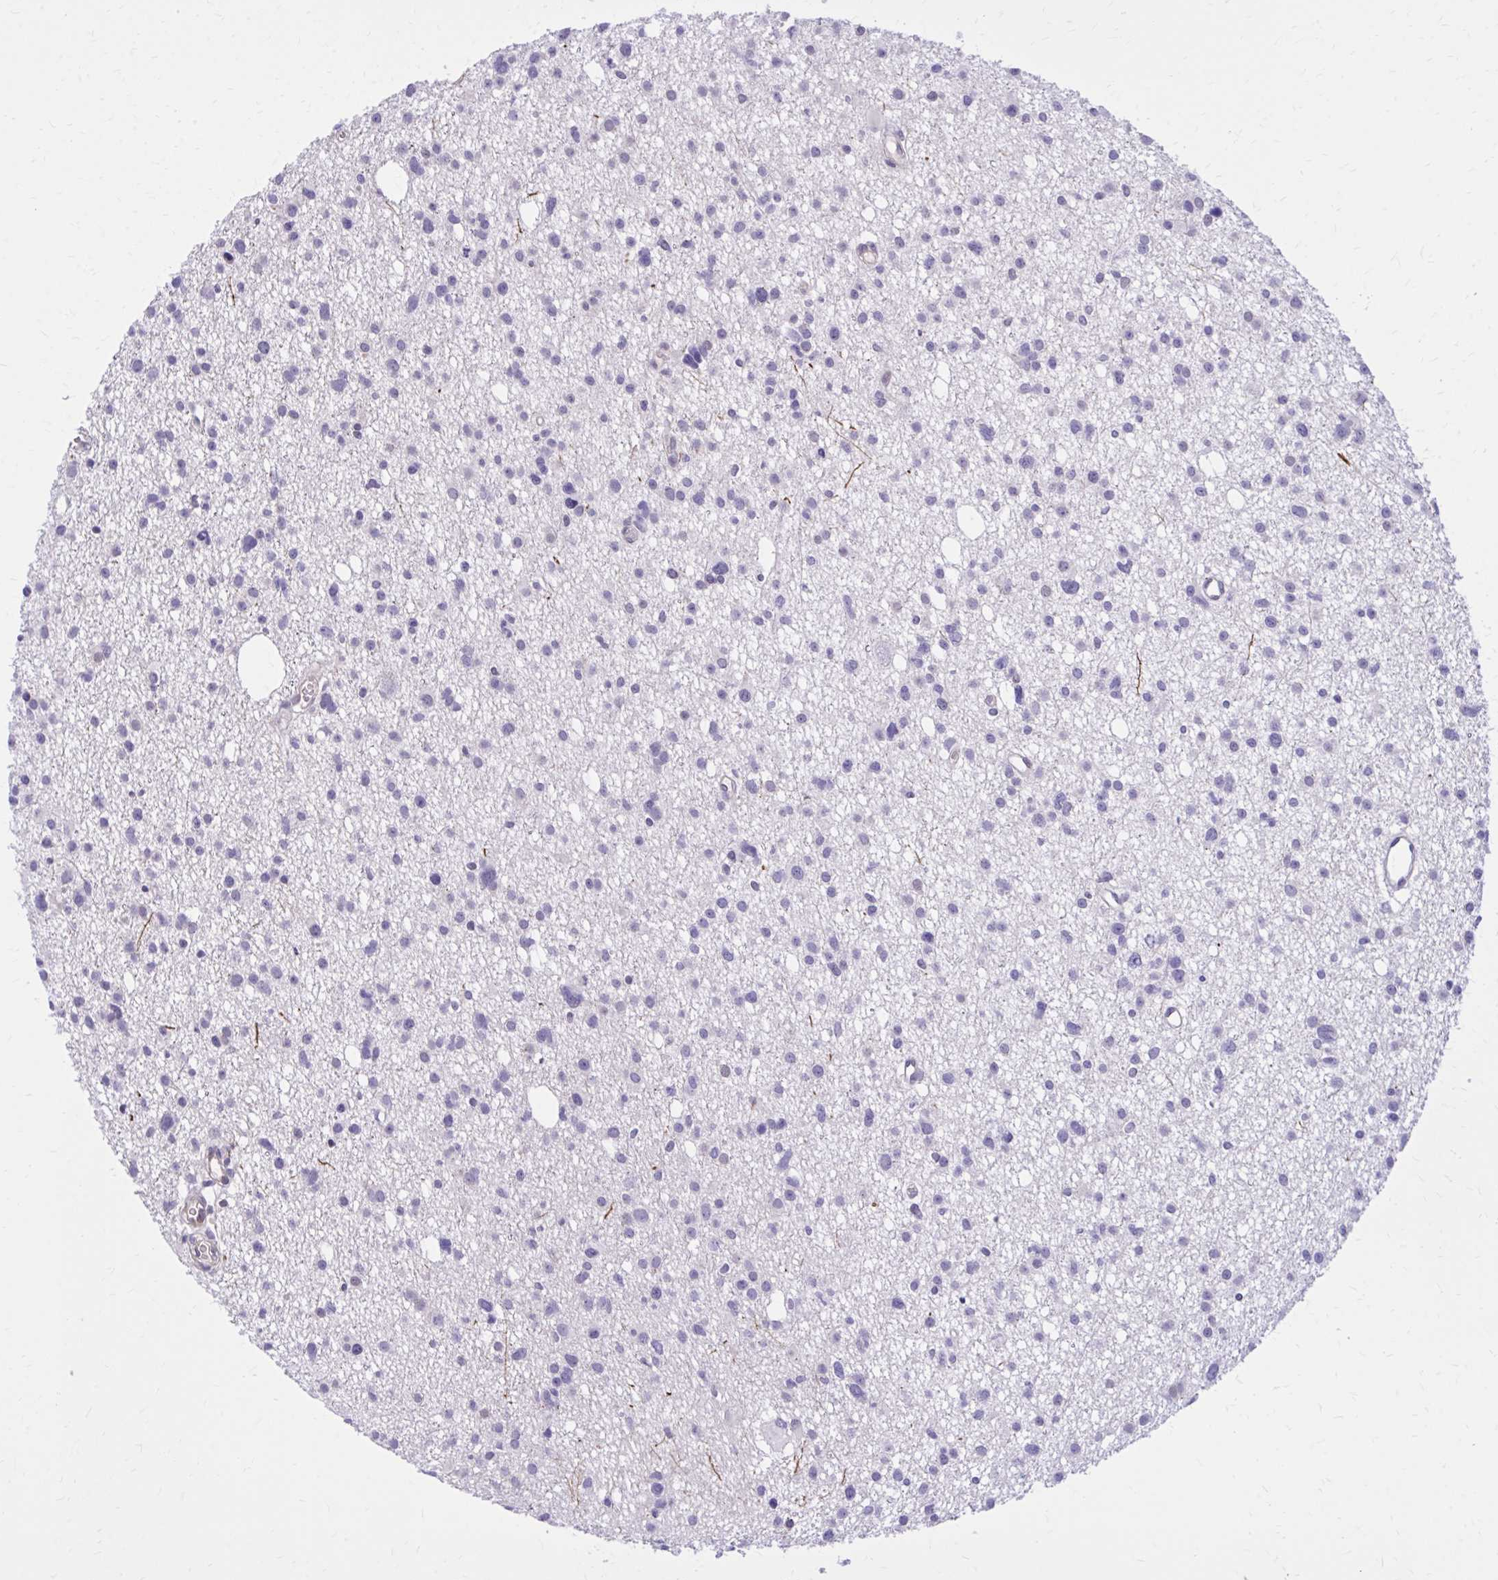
{"staining": {"intensity": "negative", "quantity": "none", "location": "none"}, "tissue": "glioma", "cell_type": "Tumor cells", "image_type": "cancer", "snomed": [{"axis": "morphology", "description": "Glioma, malignant, High grade"}, {"axis": "topography", "description": "Brain"}], "caption": "Glioma was stained to show a protein in brown. There is no significant positivity in tumor cells.", "gene": "ZBTB25", "patient": {"sex": "male", "age": 23}}